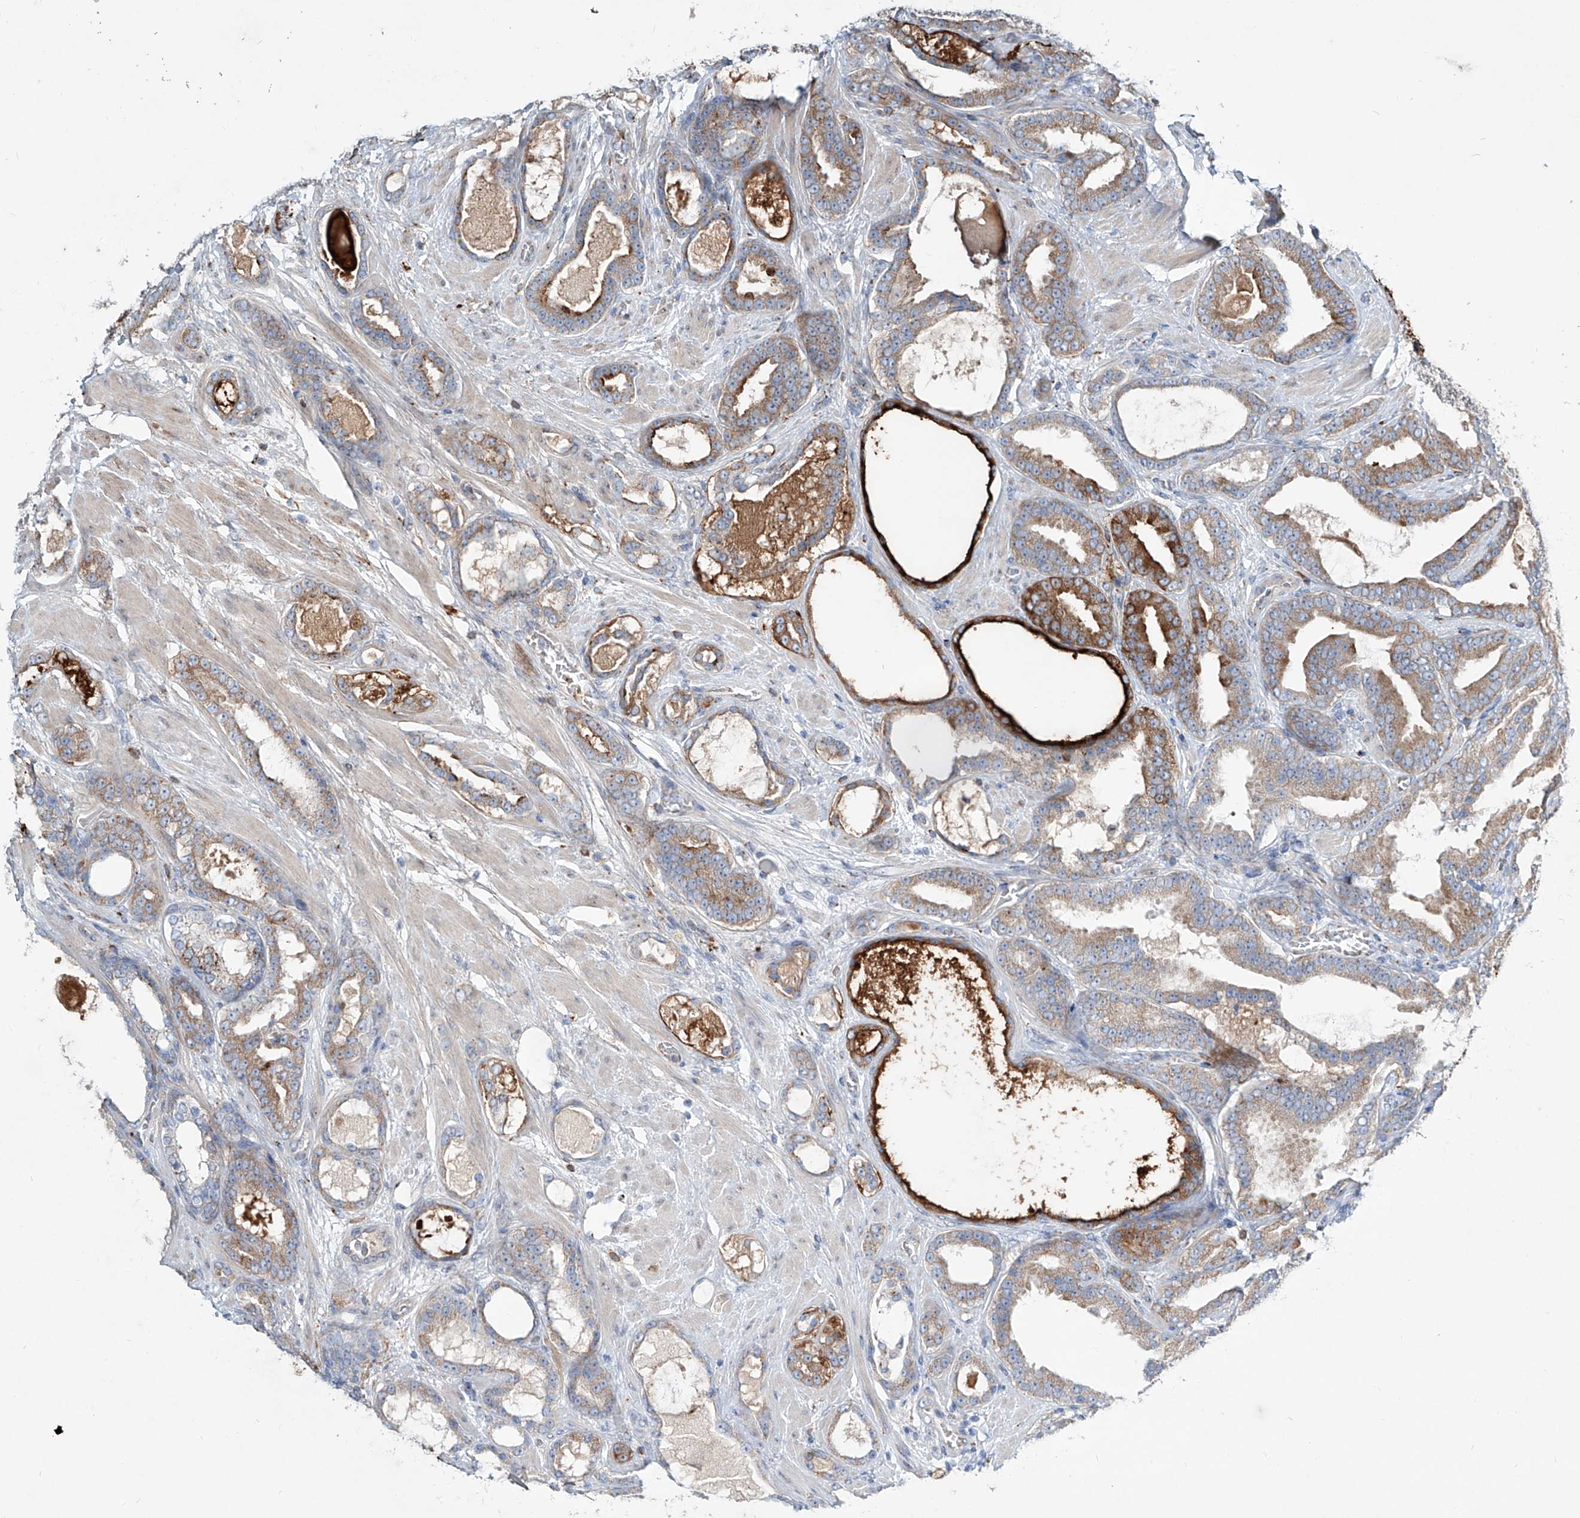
{"staining": {"intensity": "moderate", "quantity": ">75%", "location": "cytoplasmic/membranous"}, "tissue": "prostate cancer", "cell_type": "Tumor cells", "image_type": "cancer", "snomed": [{"axis": "morphology", "description": "Adenocarcinoma, High grade"}, {"axis": "topography", "description": "Prostate"}], "caption": "This is an image of IHC staining of prostate cancer, which shows moderate staining in the cytoplasmic/membranous of tumor cells.", "gene": "CDH5", "patient": {"sex": "male", "age": 60}}